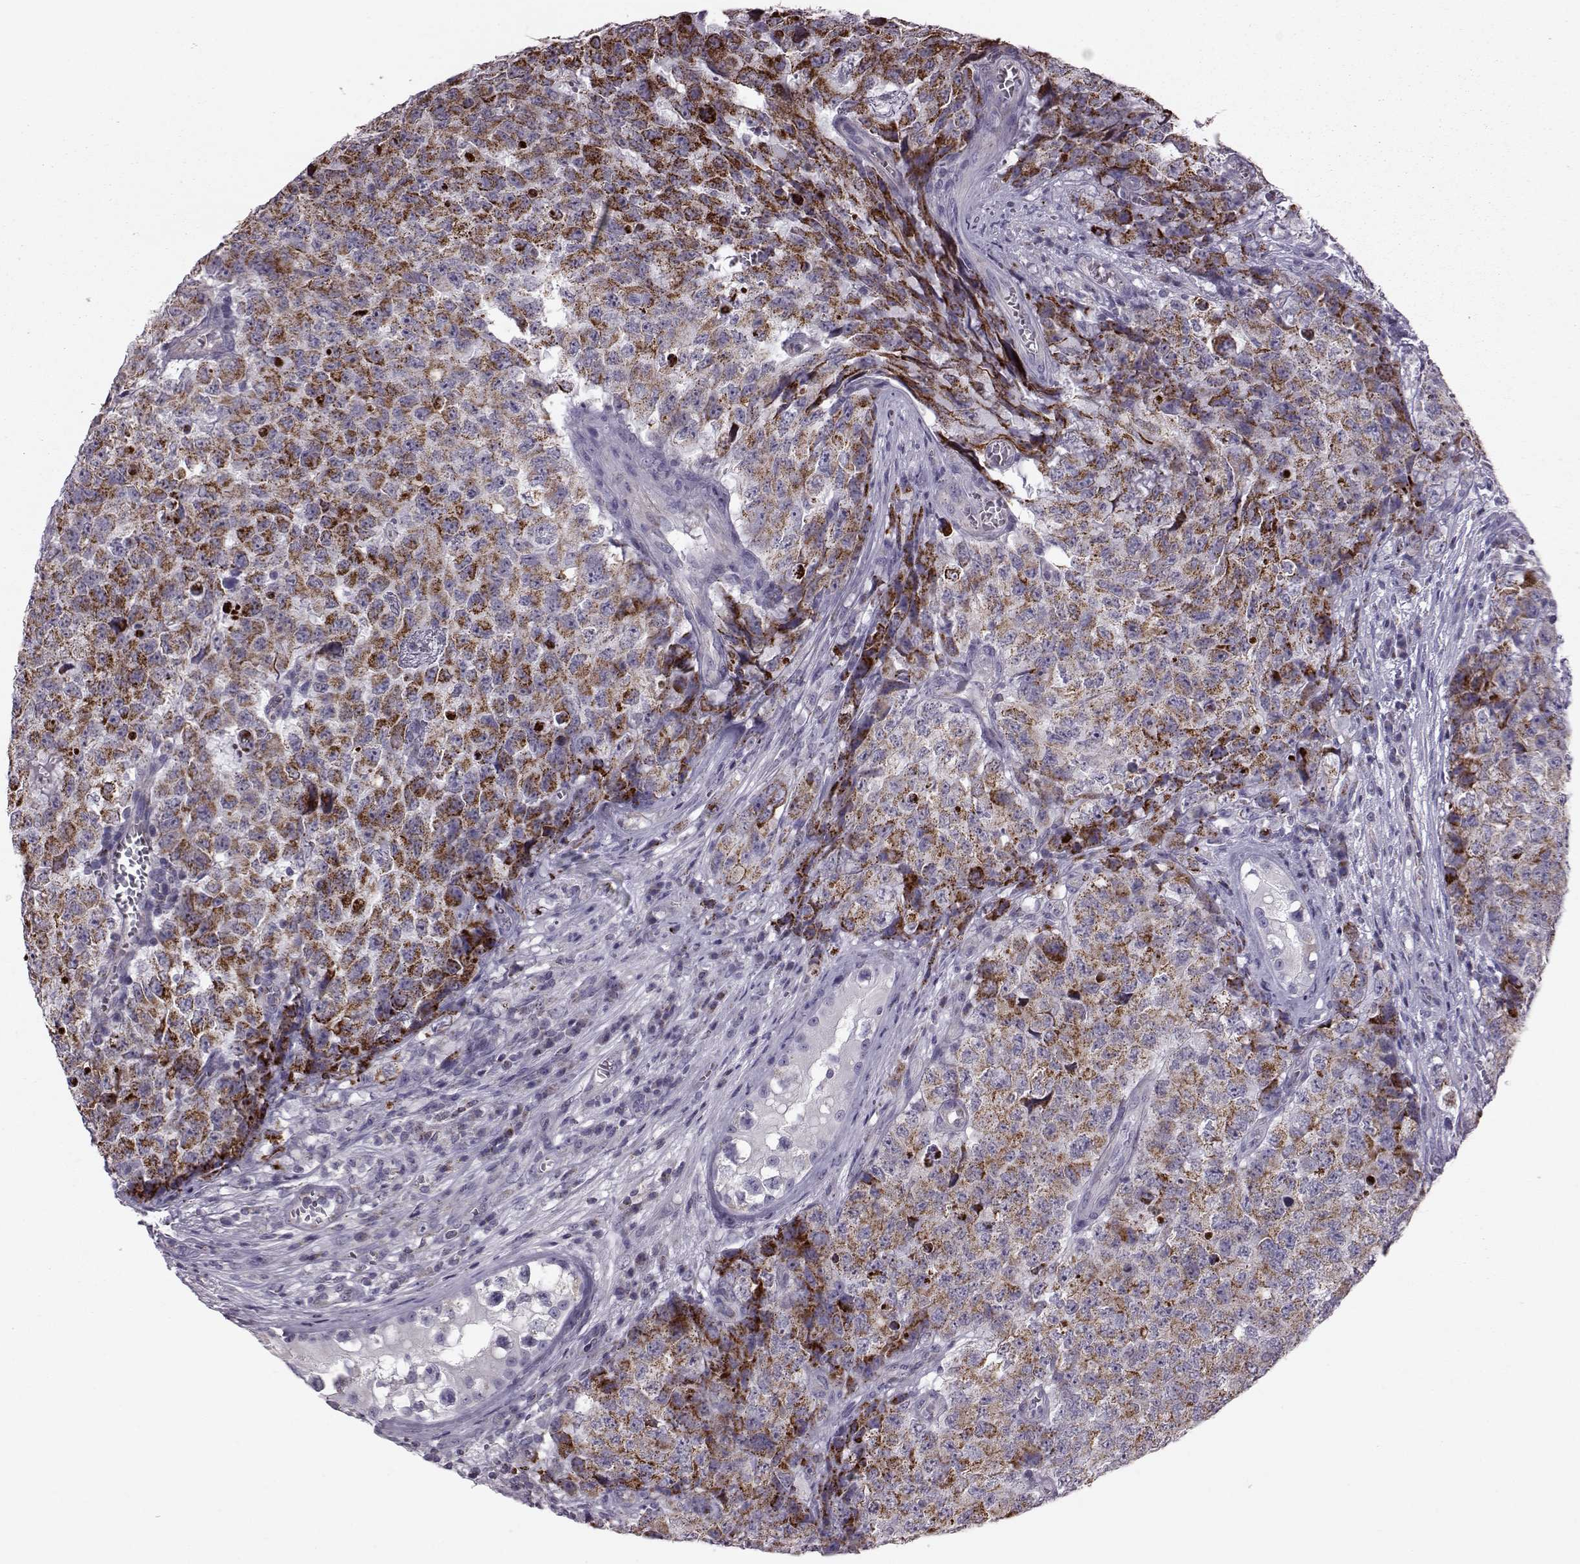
{"staining": {"intensity": "strong", "quantity": ">75%", "location": "cytoplasmic/membranous"}, "tissue": "testis cancer", "cell_type": "Tumor cells", "image_type": "cancer", "snomed": [{"axis": "morphology", "description": "Carcinoma, Embryonal, NOS"}, {"axis": "topography", "description": "Testis"}], "caption": "Testis cancer stained with DAB (3,3'-diaminobenzidine) immunohistochemistry shows high levels of strong cytoplasmic/membranous positivity in about >75% of tumor cells.", "gene": "RIMS2", "patient": {"sex": "male", "age": 23}}